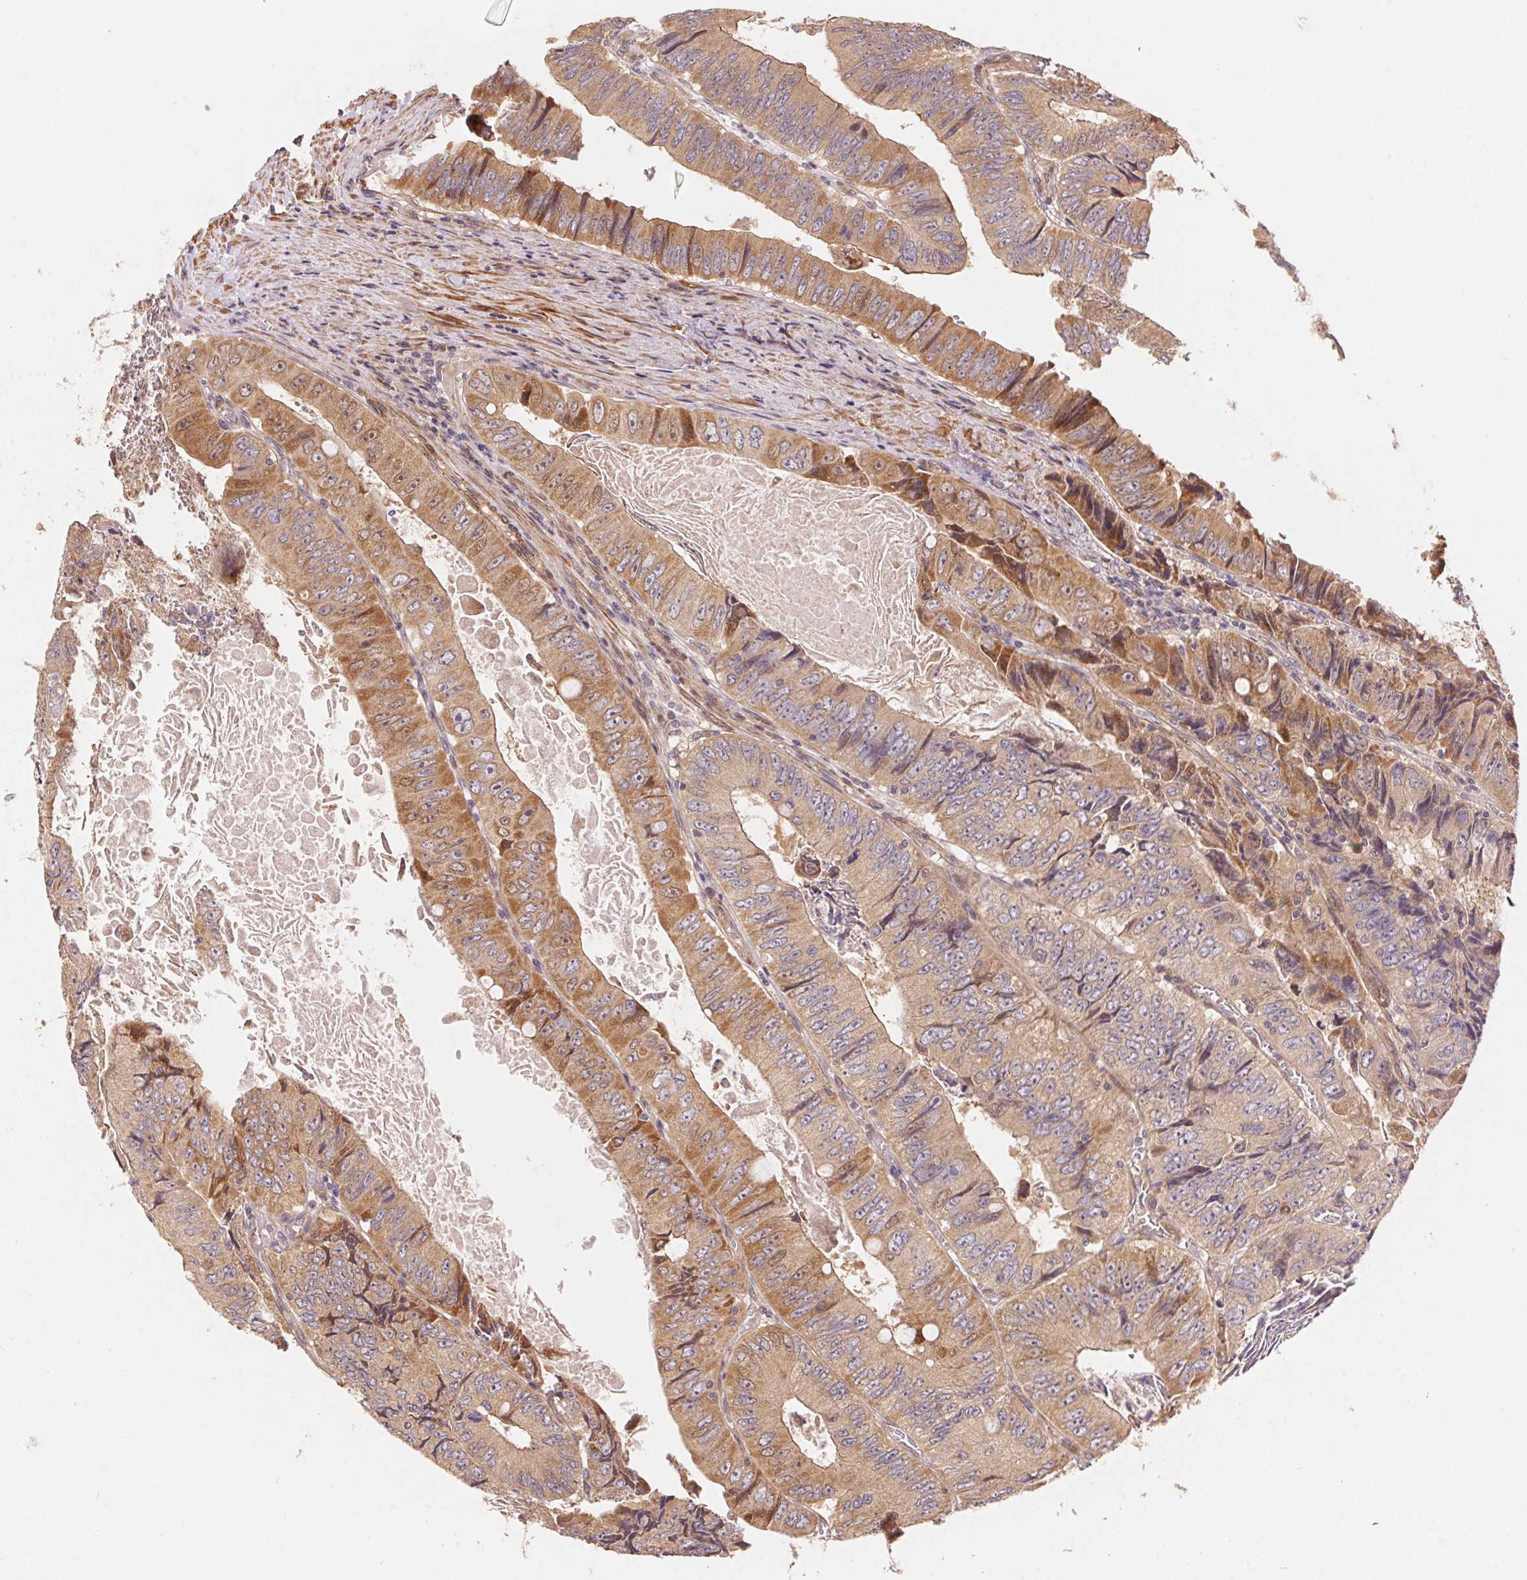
{"staining": {"intensity": "moderate", "quantity": ">75%", "location": "cytoplasmic/membranous"}, "tissue": "colorectal cancer", "cell_type": "Tumor cells", "image_type": "cancer", "snomed": [{"axis": "morphology", "description": "Adenocarcinoma, NOS"}, {"axis": "topography", "description": "Colon"}], "caption": "A brown stain shows moderate cytoplasmic/membranous positivity of a protein in adenocarcinoma (colorectal) tumor cells. (brown staining indicates protein expression, while blue staining denotes nuclei).", "gene": "TNIP2", "patient": {"sex": "female", "age": 84}}